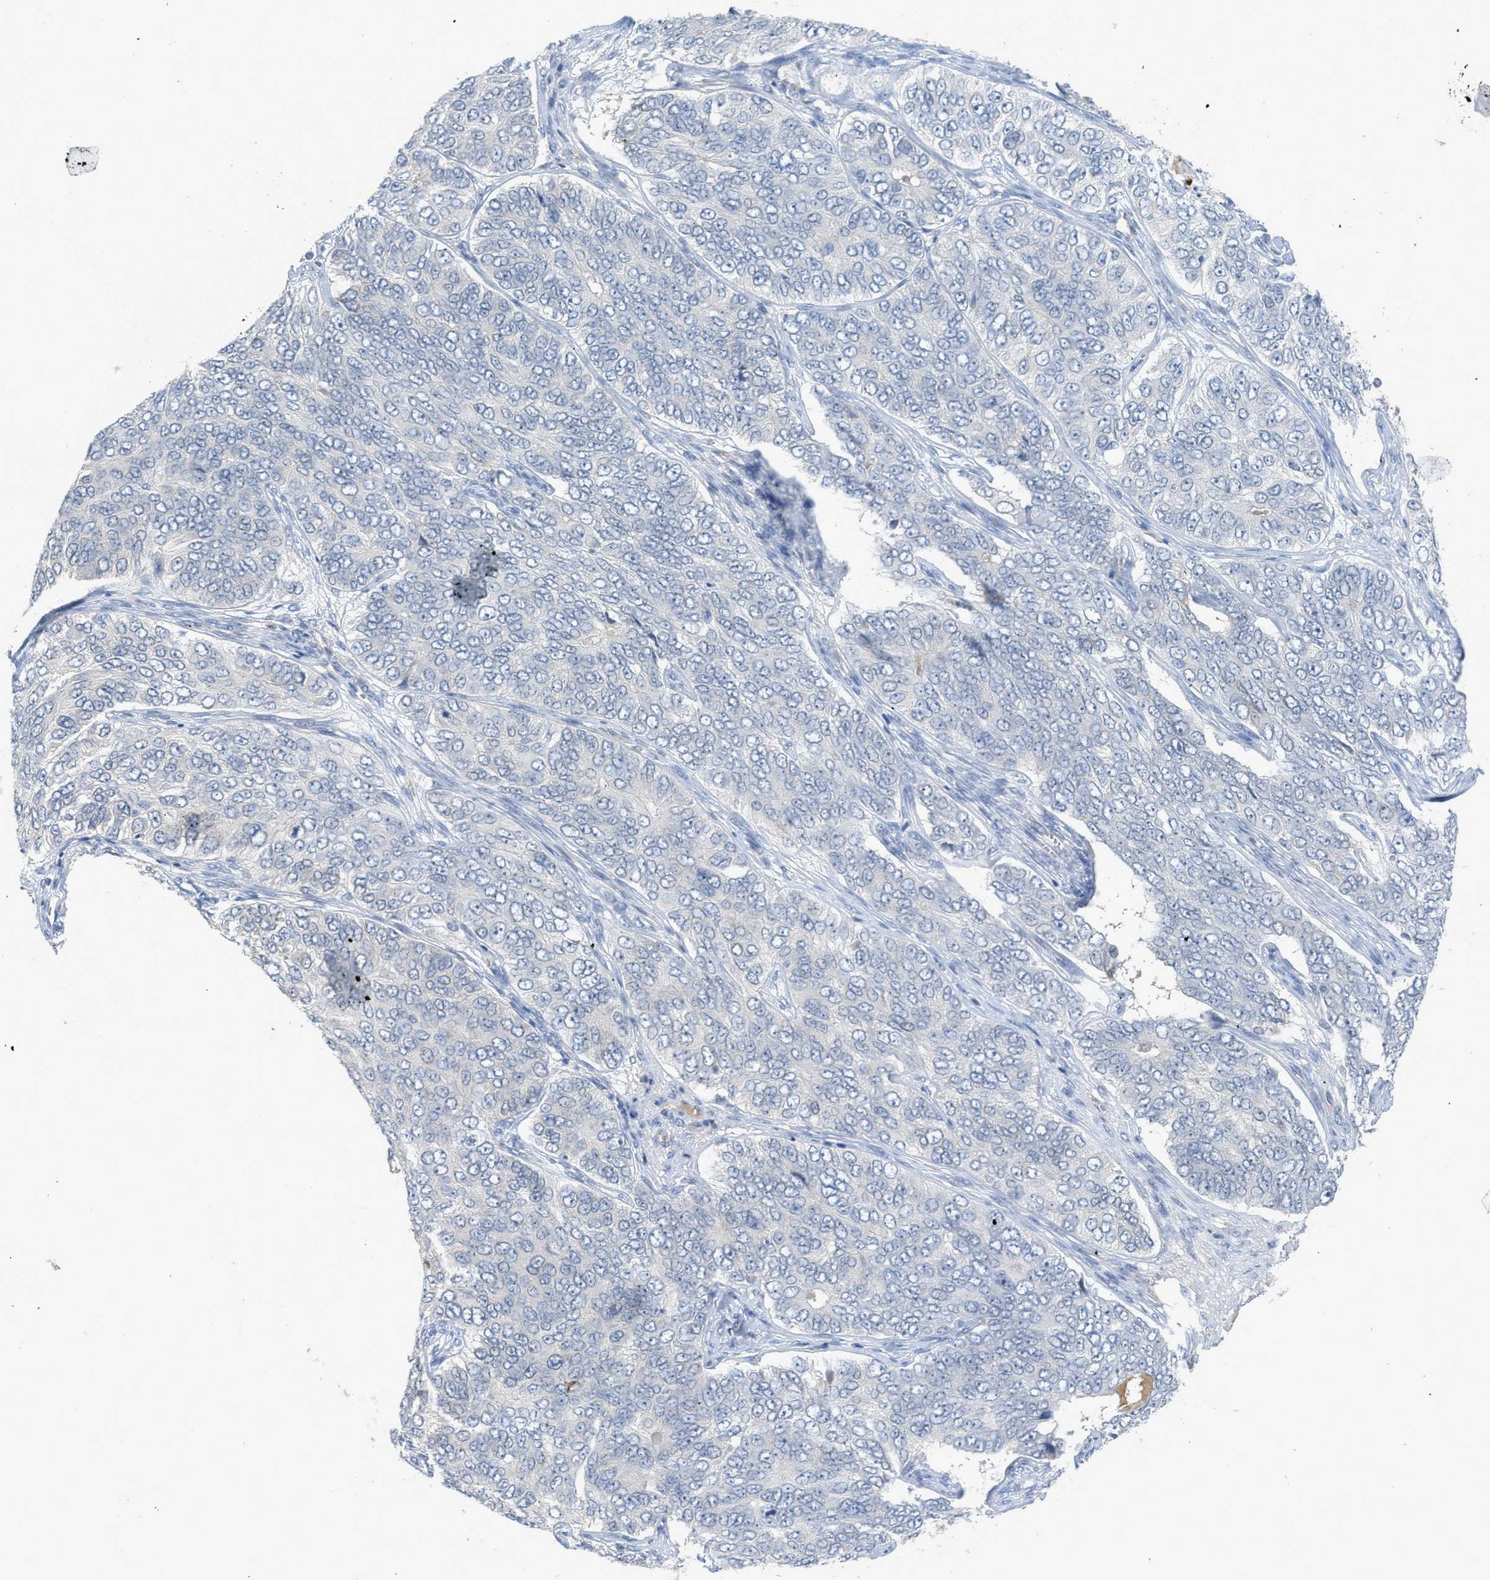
{"staining": {"intensity": "negative", "quantity": "none", "location": "none"}, "tissue": "ovarian cancer", "cell_type": "Tumor cells", "image_type": "cancer", "snomed": [{"axis": "morphology", "description": "Carcinoma, endometroid"}, {"axis": "topography", "description": "Ovary"}], "caption": "A high-resolution image shows immunohistochemistry (IHC) staining of ovarian endometroid carcinoma, which reveals no significant staining in tumor cells.", "gene": "TNFAIP1", "patient": {"sex": "female", "age": 51}}